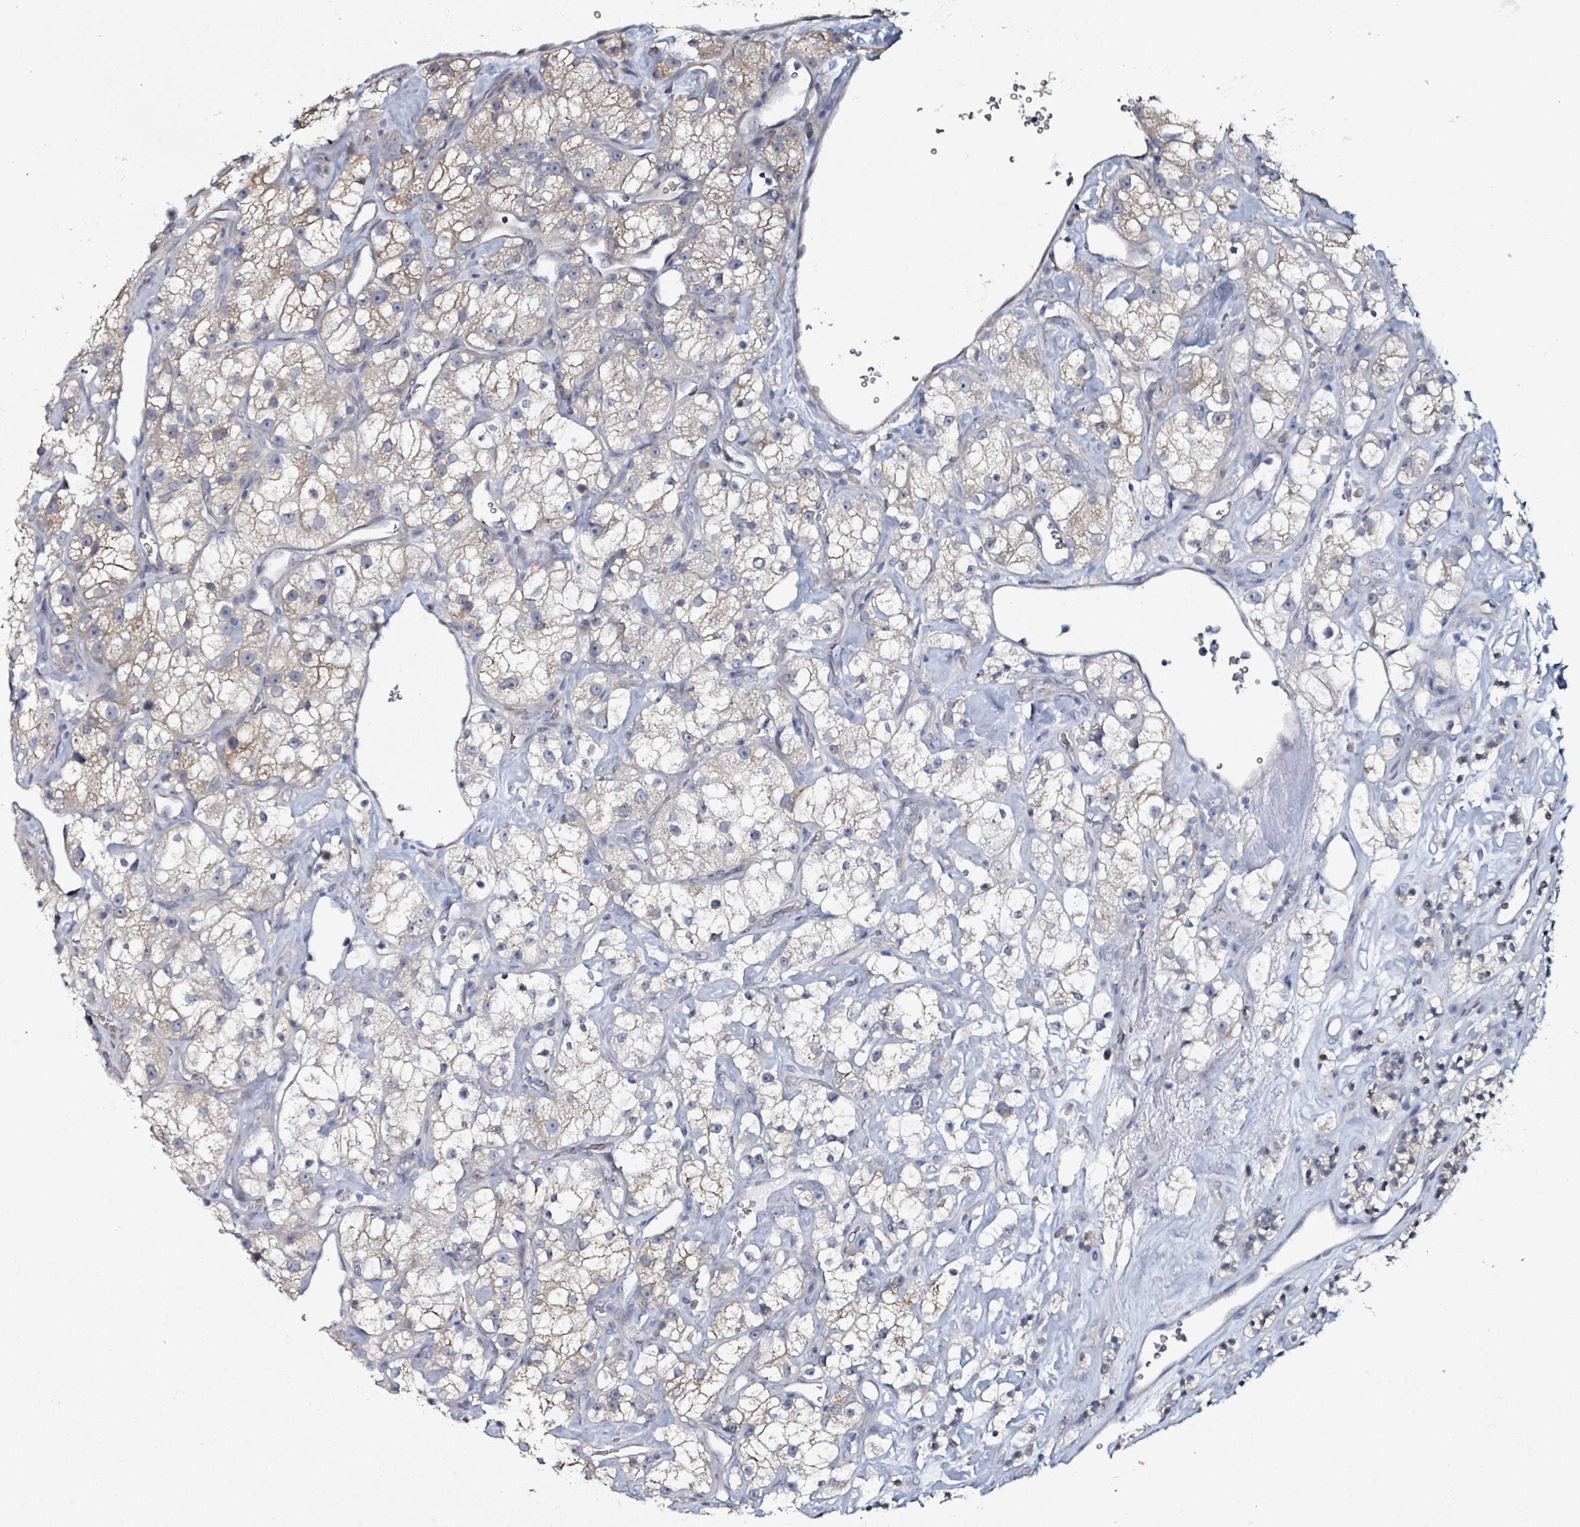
{"staining": {"intensity": "negative", "quantity": "none", "location": "none"}, "tissue": "renal cancer", "cell_type": "Tumor cells", "image_type": "cancer", "snomed": [{"axis": "morphology", "description": "Adenocarcinoma, NOS"}, {"axis": "topography", "description": "Kidney"}], "caption": "This is an IHC image of renal cancer (adenocarcinoma). There is no staining in tumor cells.", "gene": "B3GAT3", "patient": {"sex": "male", "age": 77}}